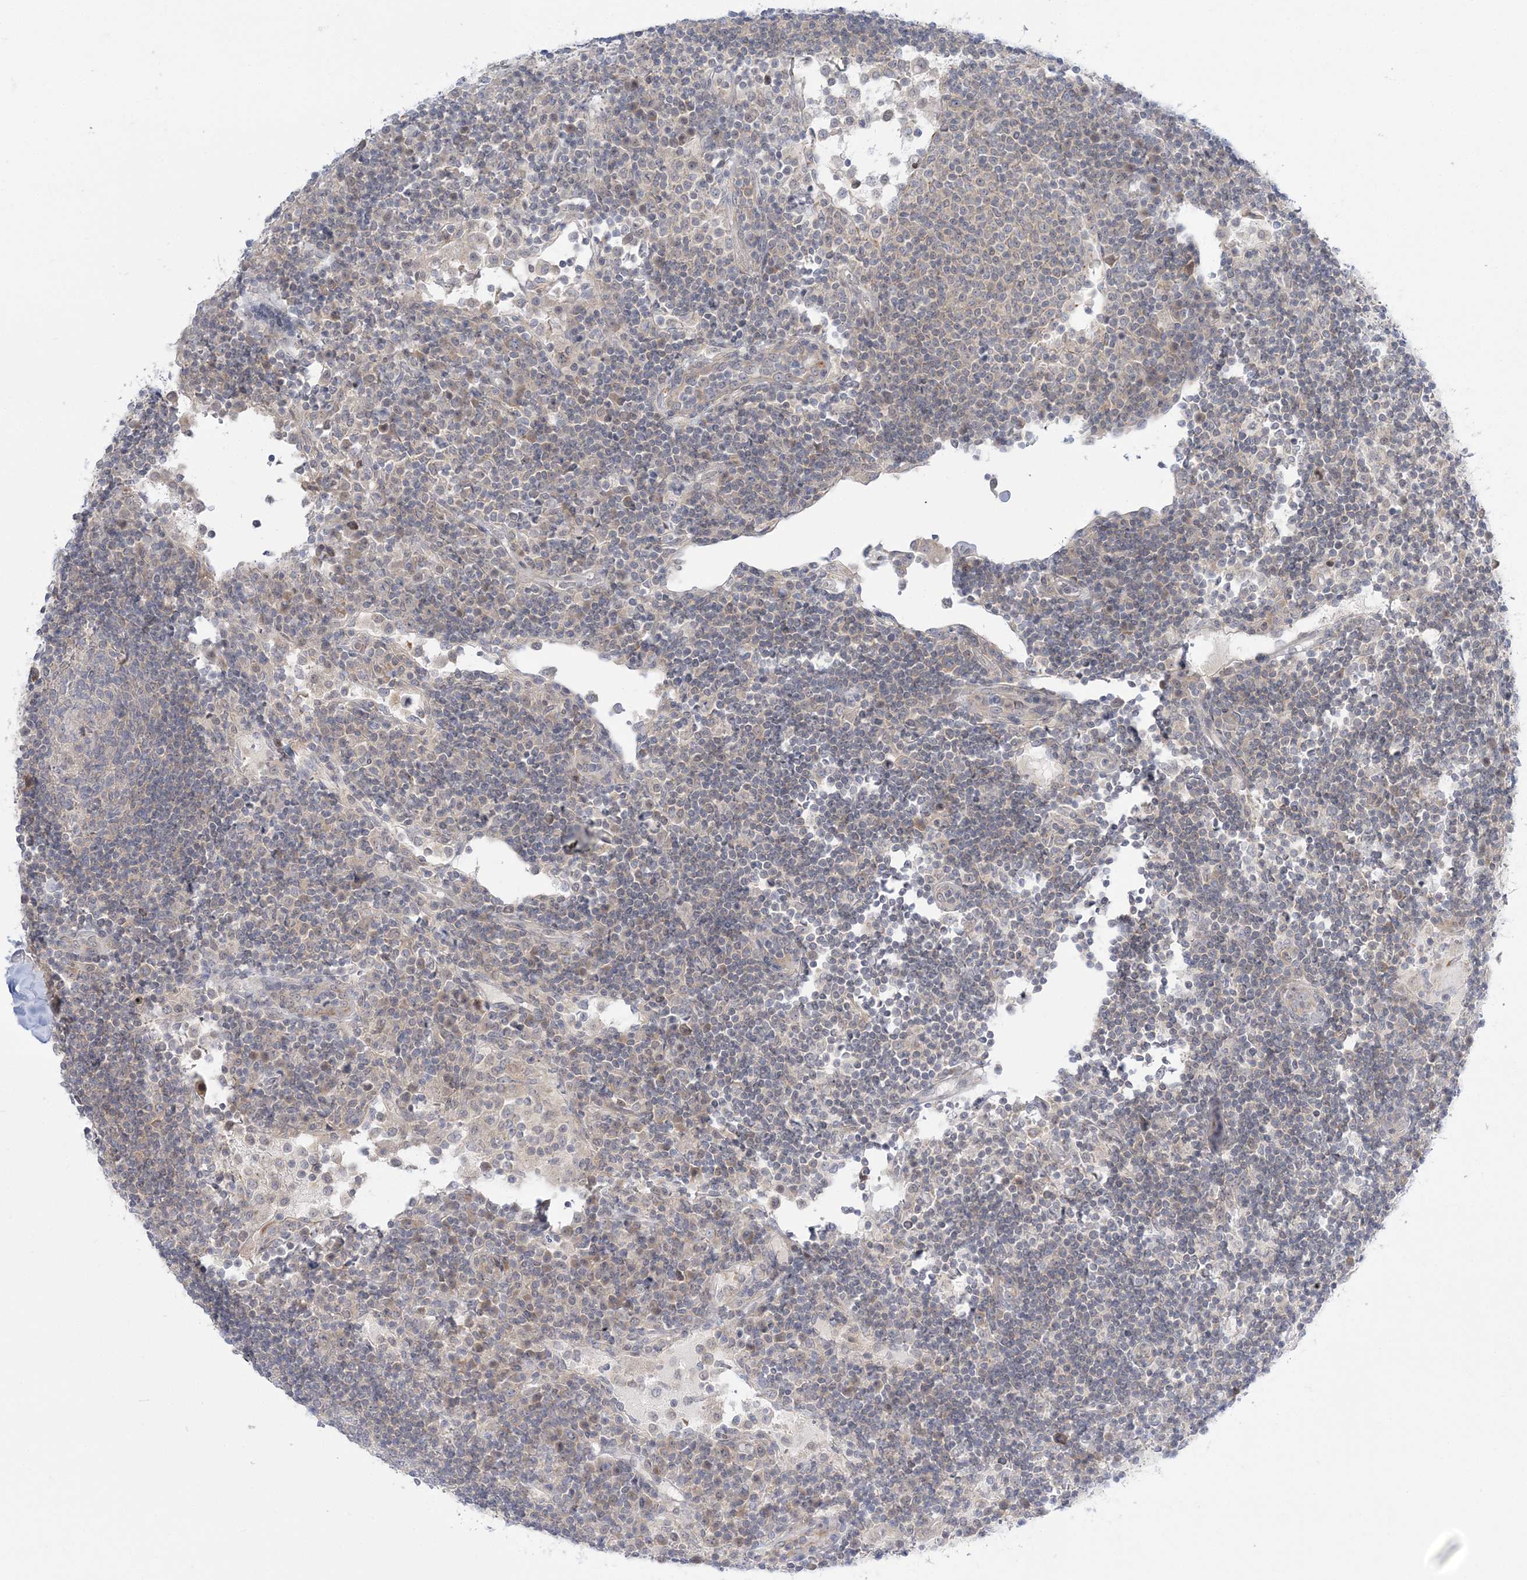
{"staining": {"intensity": "weak", "quantity": "<25%", "location": "cytoplasmic/membranous"}, "tissue": "lymph node", "cell_type": "Non-germinal center cells", "image_type": "normal", "snomed": [{"axis": "morphology", "description": "Normal tissue, NOS"}, {"axis": "topography", "description": "Lymph node"}], "caption": "Non-germinal center cells are negative for brown protein staining in unremarkable lymph node. The staining was performed using DAB (3,3'-diaminobenzidine) to visualize the protein expression in brown, while the nuclei were stained in blue with hematoxylin (Magnification: 20x).", "gene": "THADA", "patient": {"sex": "female", "age": 53}}